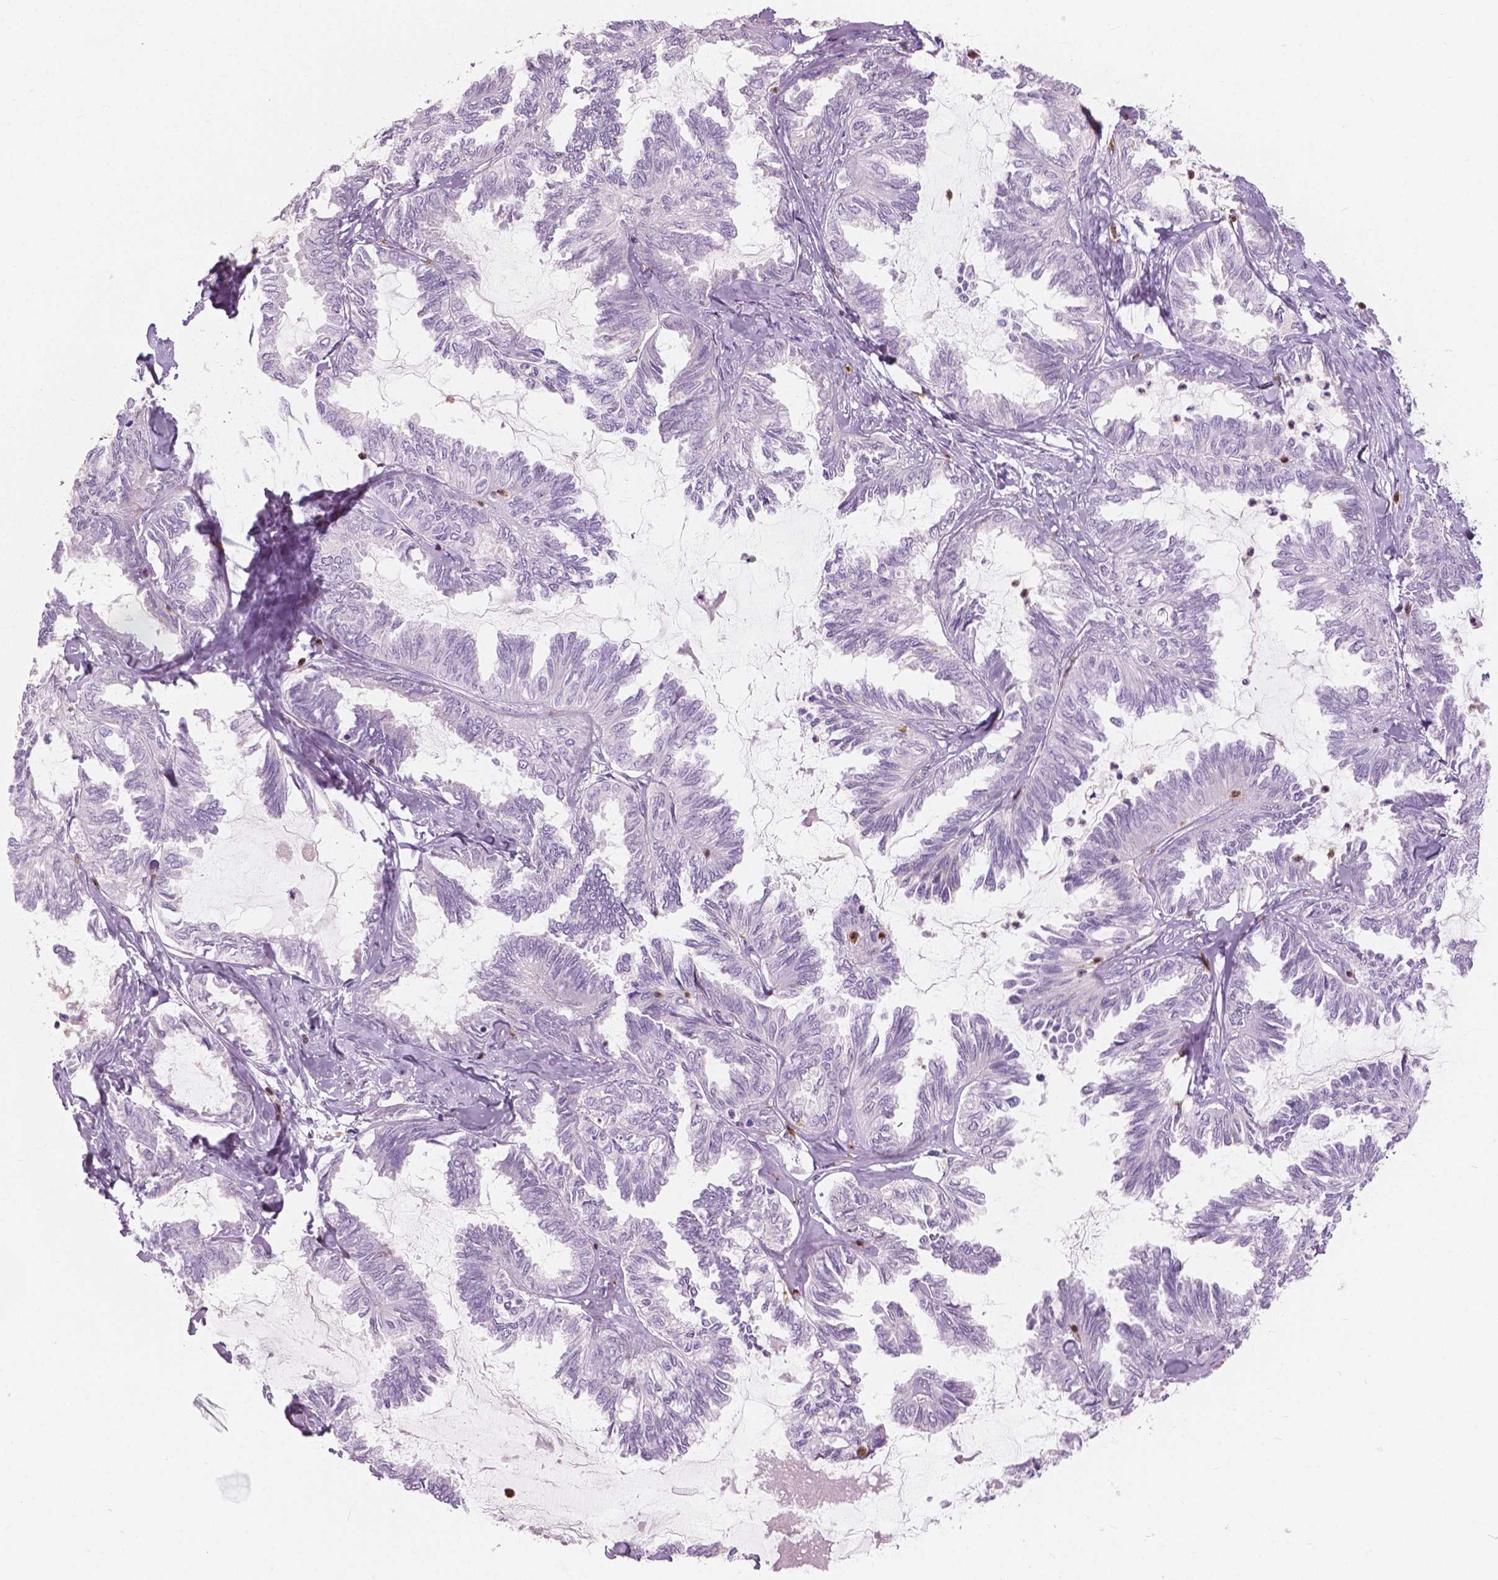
{"staining": {"intensity": "negative", "quantity": "none", "location": "none"}, "tissue": "ovarian cancer", "cell_type": "Tumor cells", "image_type": "cancer", "snomed": [{"axis": "morphology", "description": "Carcinoma, endometroid"}, {"axis": "topography", "description": "Ovary"}], "caption": "Protein analysis of ovarian endometroid carcinoma exhibits no significant expression in tumor cells.", "gene": "CXCR2", "patient": {"sex": "female", "age": 70}}